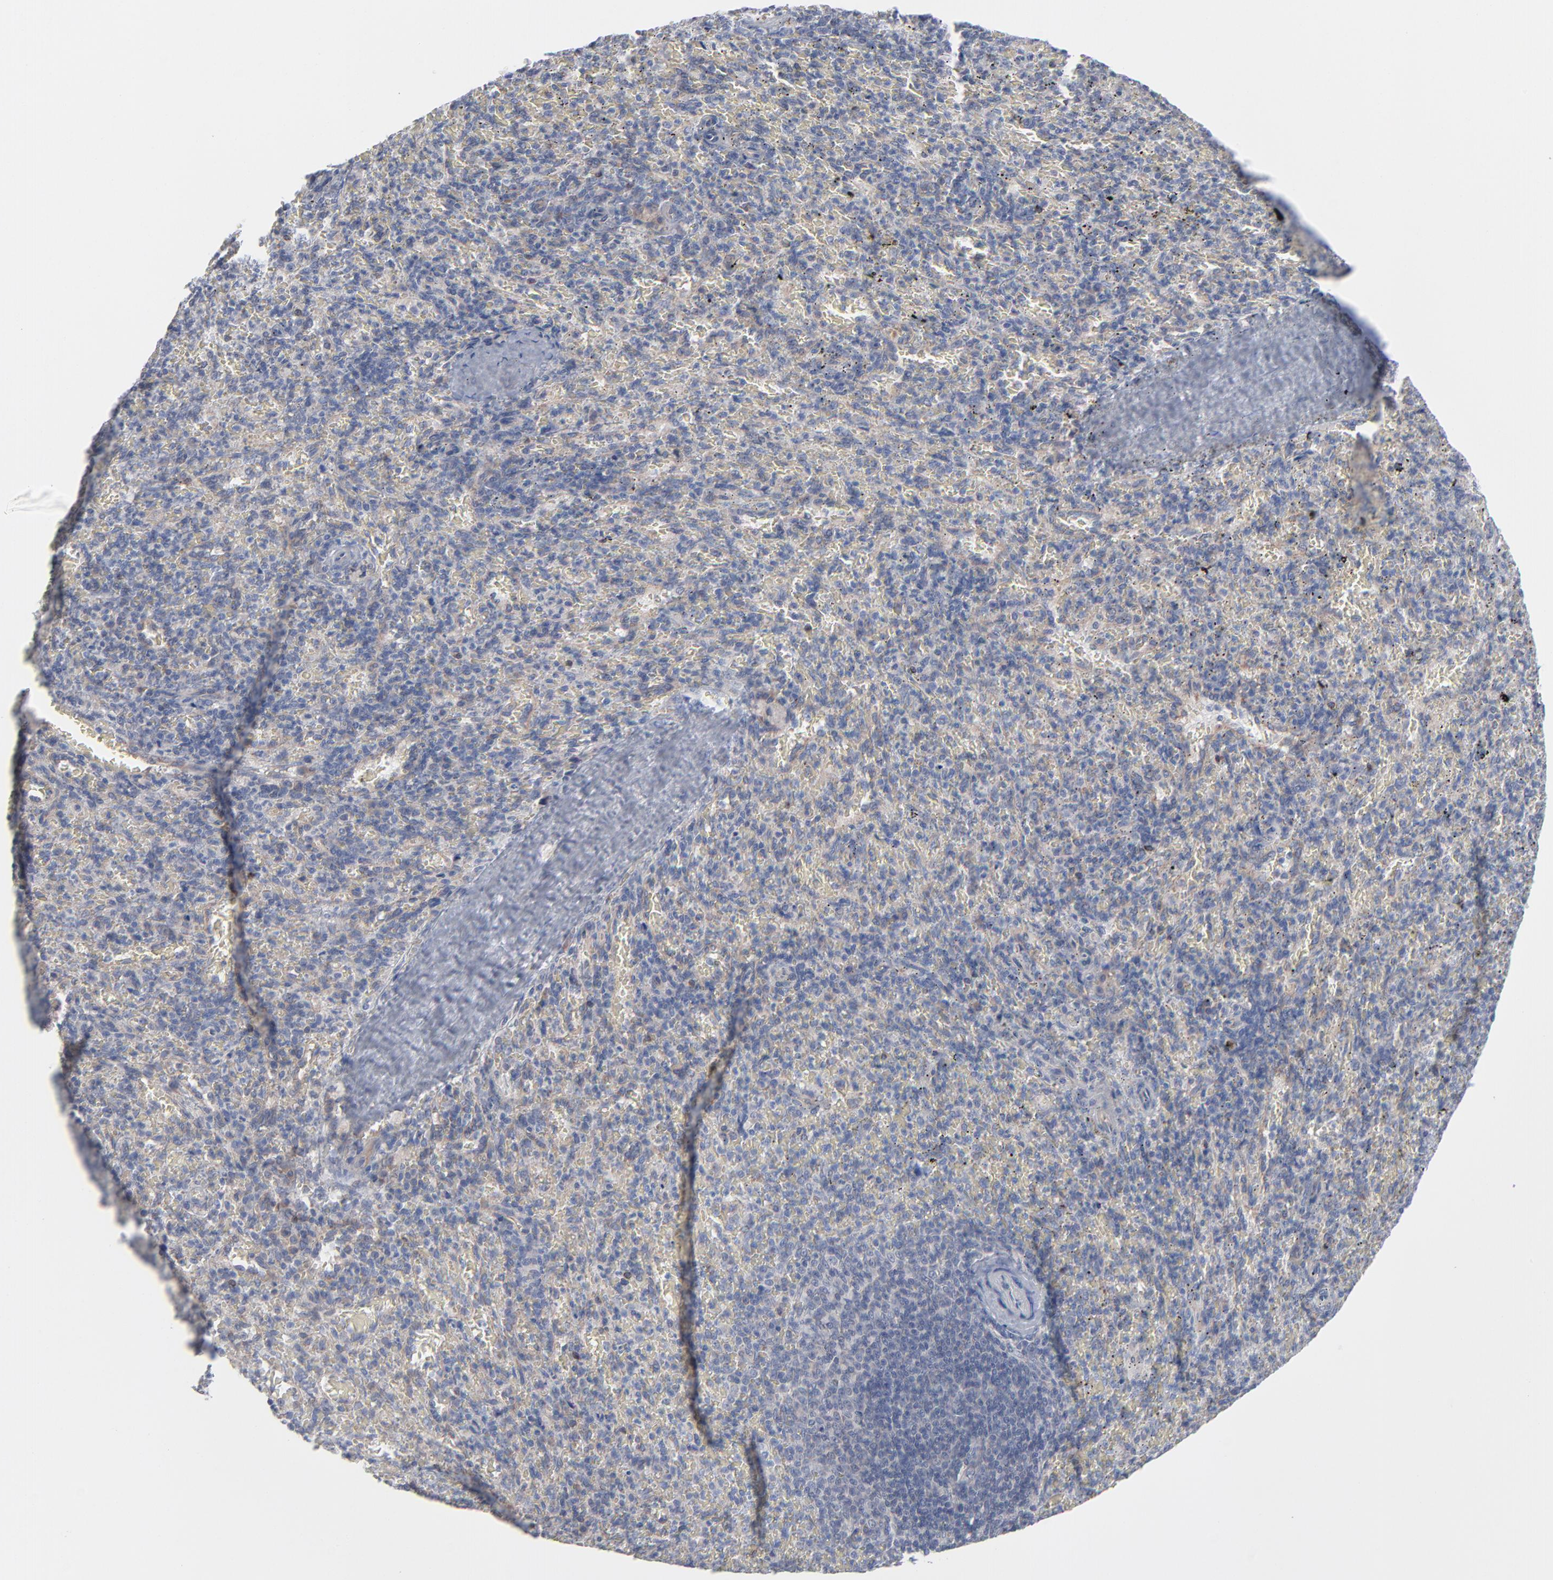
{"staining": {"intensity": "negative", "quantity": "none", "location": "none"}, "tissue": "spleen", "cell_type": "Cells in red pulp", "image_type": "normal", "snomed": [{"axis": "morphology", "description": "Normal tissue, NOS"}, {"axis": "topography", "description": "Spleen"}], "caption": "Immunohistochemistry photomicrograph of unremarkable spleen: human spleen stained with DAB displays no significant protein positivity in cells in red pulp.", "gene": "KDSR", "patient": {"sex": "female", "age": 43}}